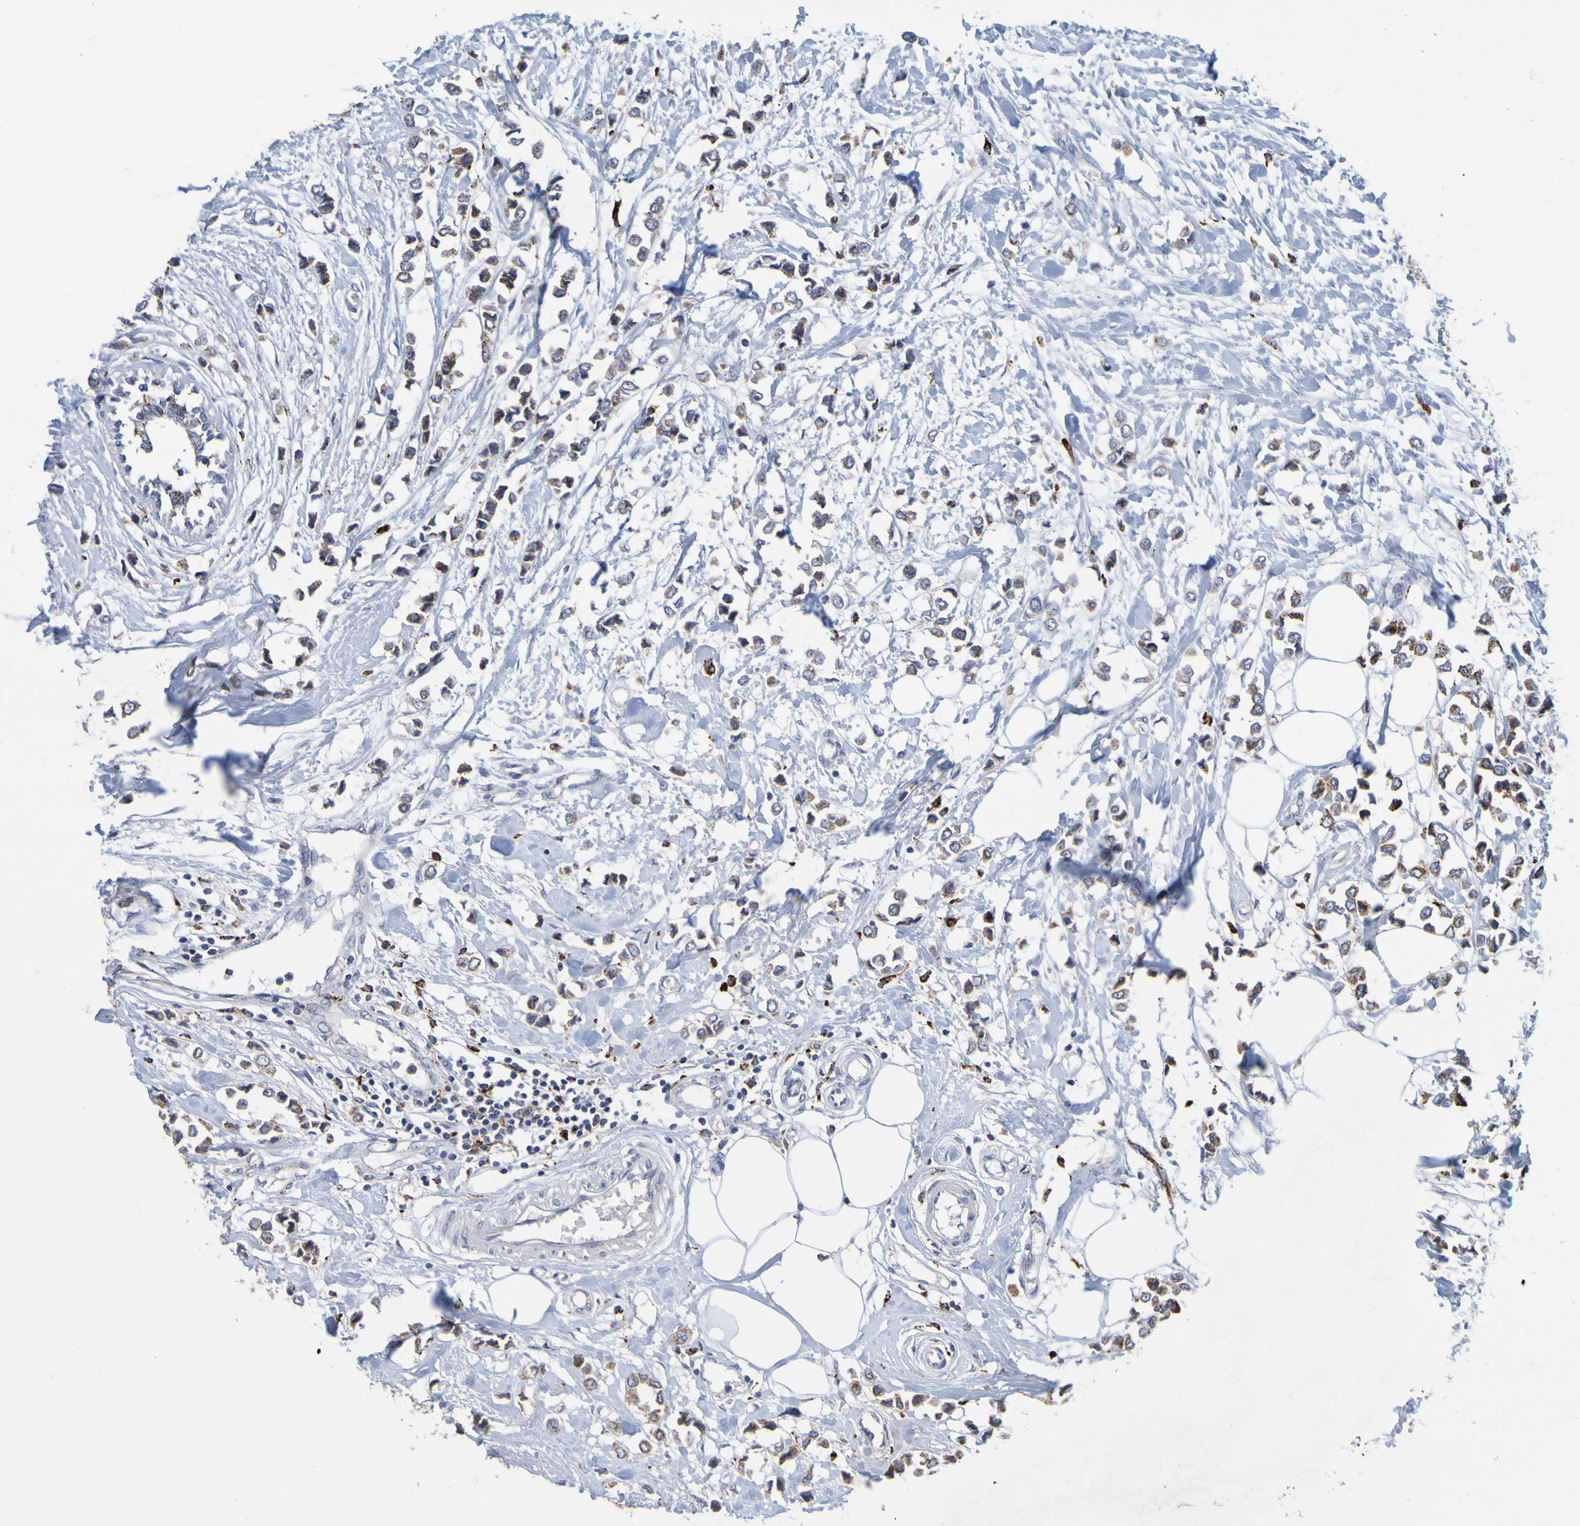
{"staining": {"intensity": "moderate", "quantity": ">75%", "location": "cytoplasmic/membranous"}, "tissue": "breast cancer", "cell_type": "Tumor cells", "image_type": "cancer", "snomed": [{"axis": "morphology", "description": "Lobular carcinoma"}, {"axis": "topography", "description": "Breast"}], "caption": "The histopathology image displays a brown stain indicating the presence of a protein in the cytoplasmic/membranous of tumor cells in breast cancer.", "gene": "TPH1", "patient": {"sex": "female", "age": 51}}